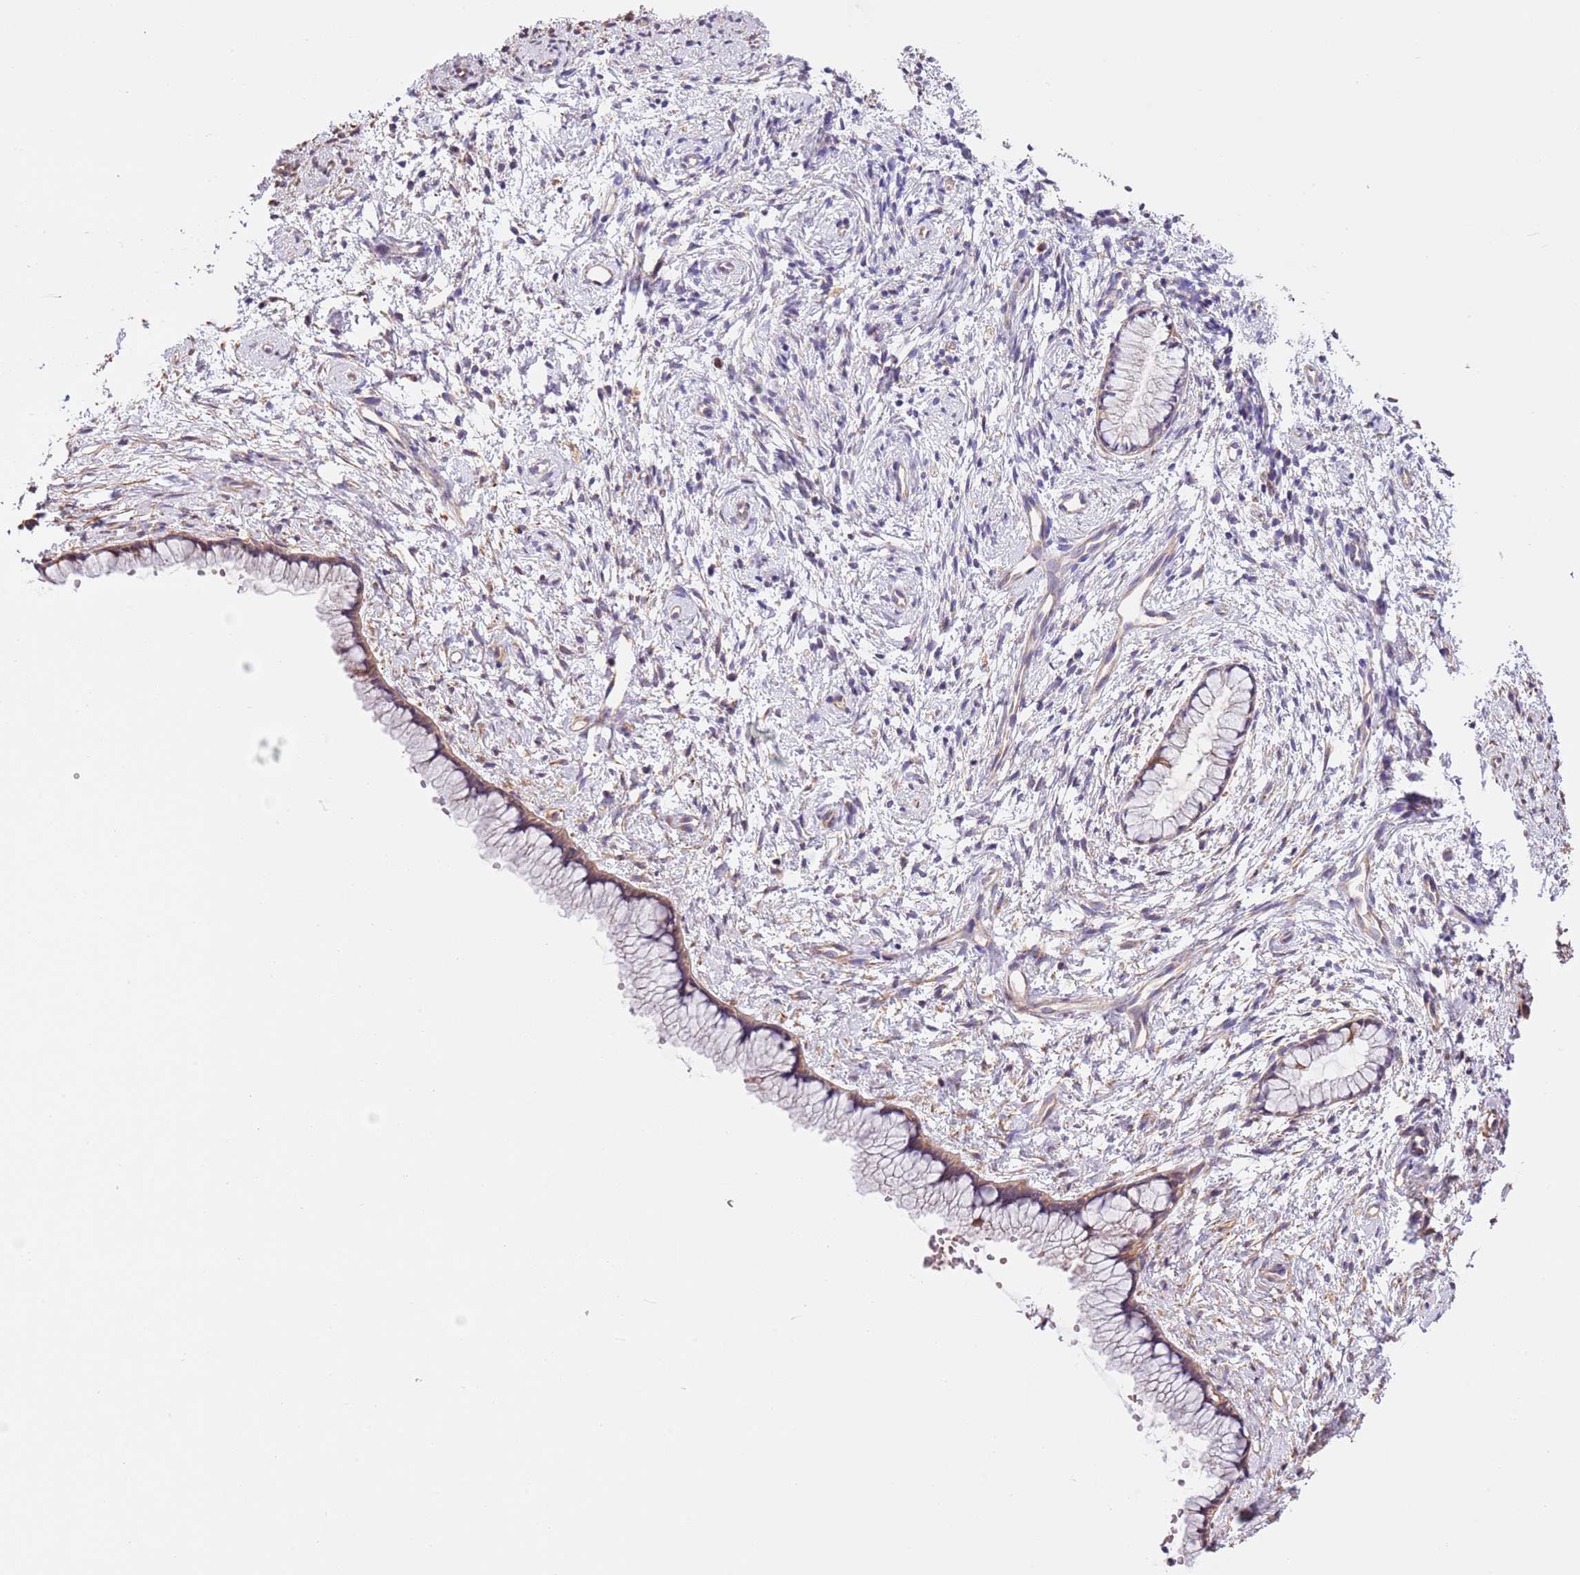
{"staining": {"intensity": "moderate", "quantity": ">75%", "location": "cytoplasmic/membranous"}, "tissue": "cervix", "cell_type": "Glandular cells", "image_type": "normal", "snomed": [{"axis": "morphology", "description": "Normal tissue, NOS"}, {"axis": "topography", "description": "Cervix"}], "caption": "IHC (DAB (3,3'-diaminobenzidine)) staining of benign human cervix displays moderate cytoplasmic/membranous protein expression in approximately >75% of glandular cells.", "gene": "FAM89B", "patient": {"sex": "female", "age": 57}}